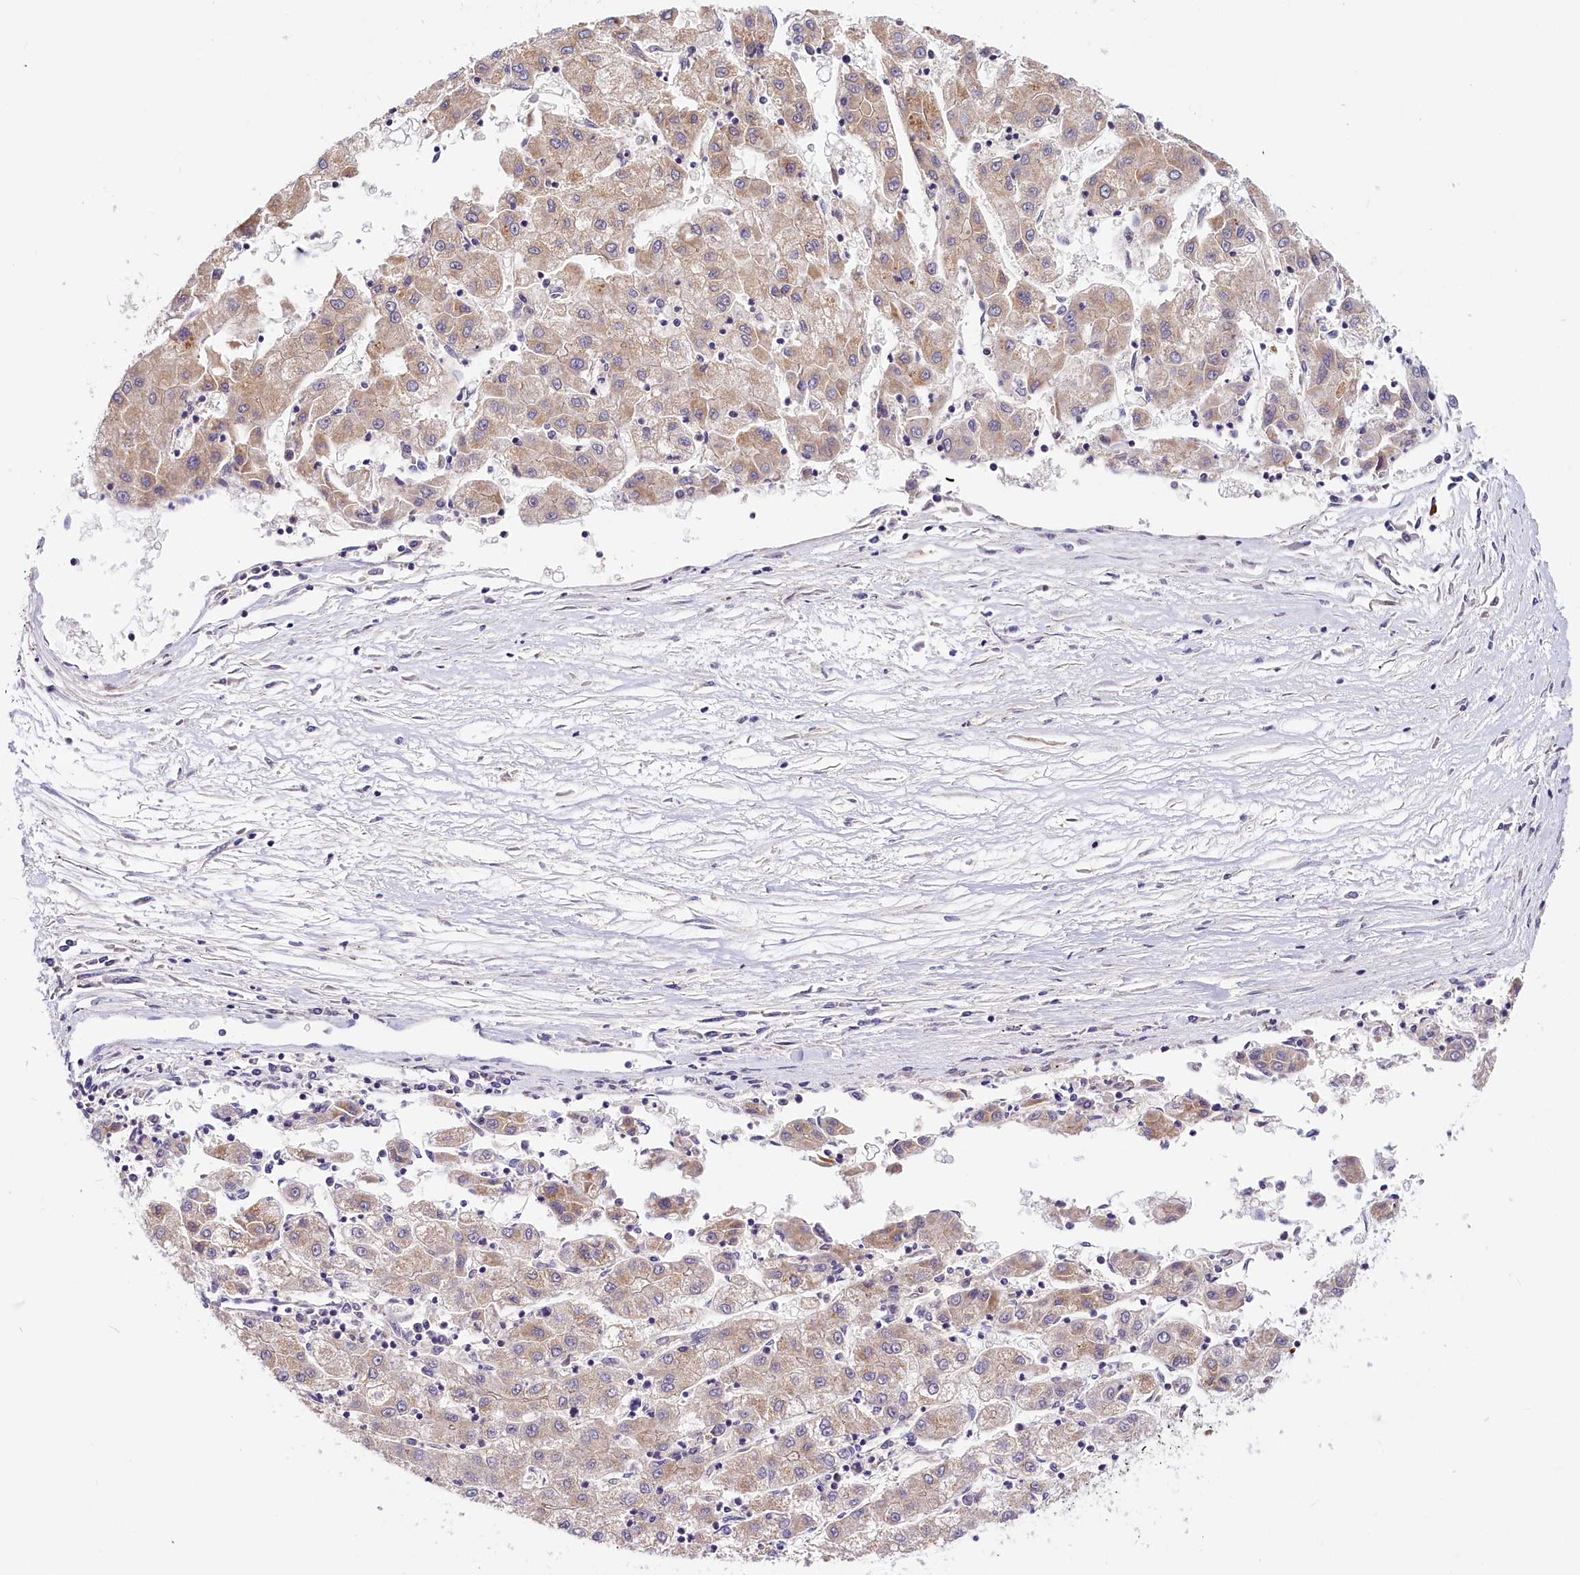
{"staining": {"intensity": "weak", "quantity": "<25%", "location": "cytoplasmic/membranous"}, "tissue": "liver cancer", "cell_type": "Tumor cells", "image_type": "cancer", "snomed": [{"axis": "morphology", "description": "Carcinoma, Hepatocellular, NOS"}, {"axis": "topography", "description": "Liver"}], "caption": "Tumor cells show no significant positivity in hepatocellular carcinoma (liver).", "gene": "ARMC6", "patient": {"sex": "male", "age": 72}}